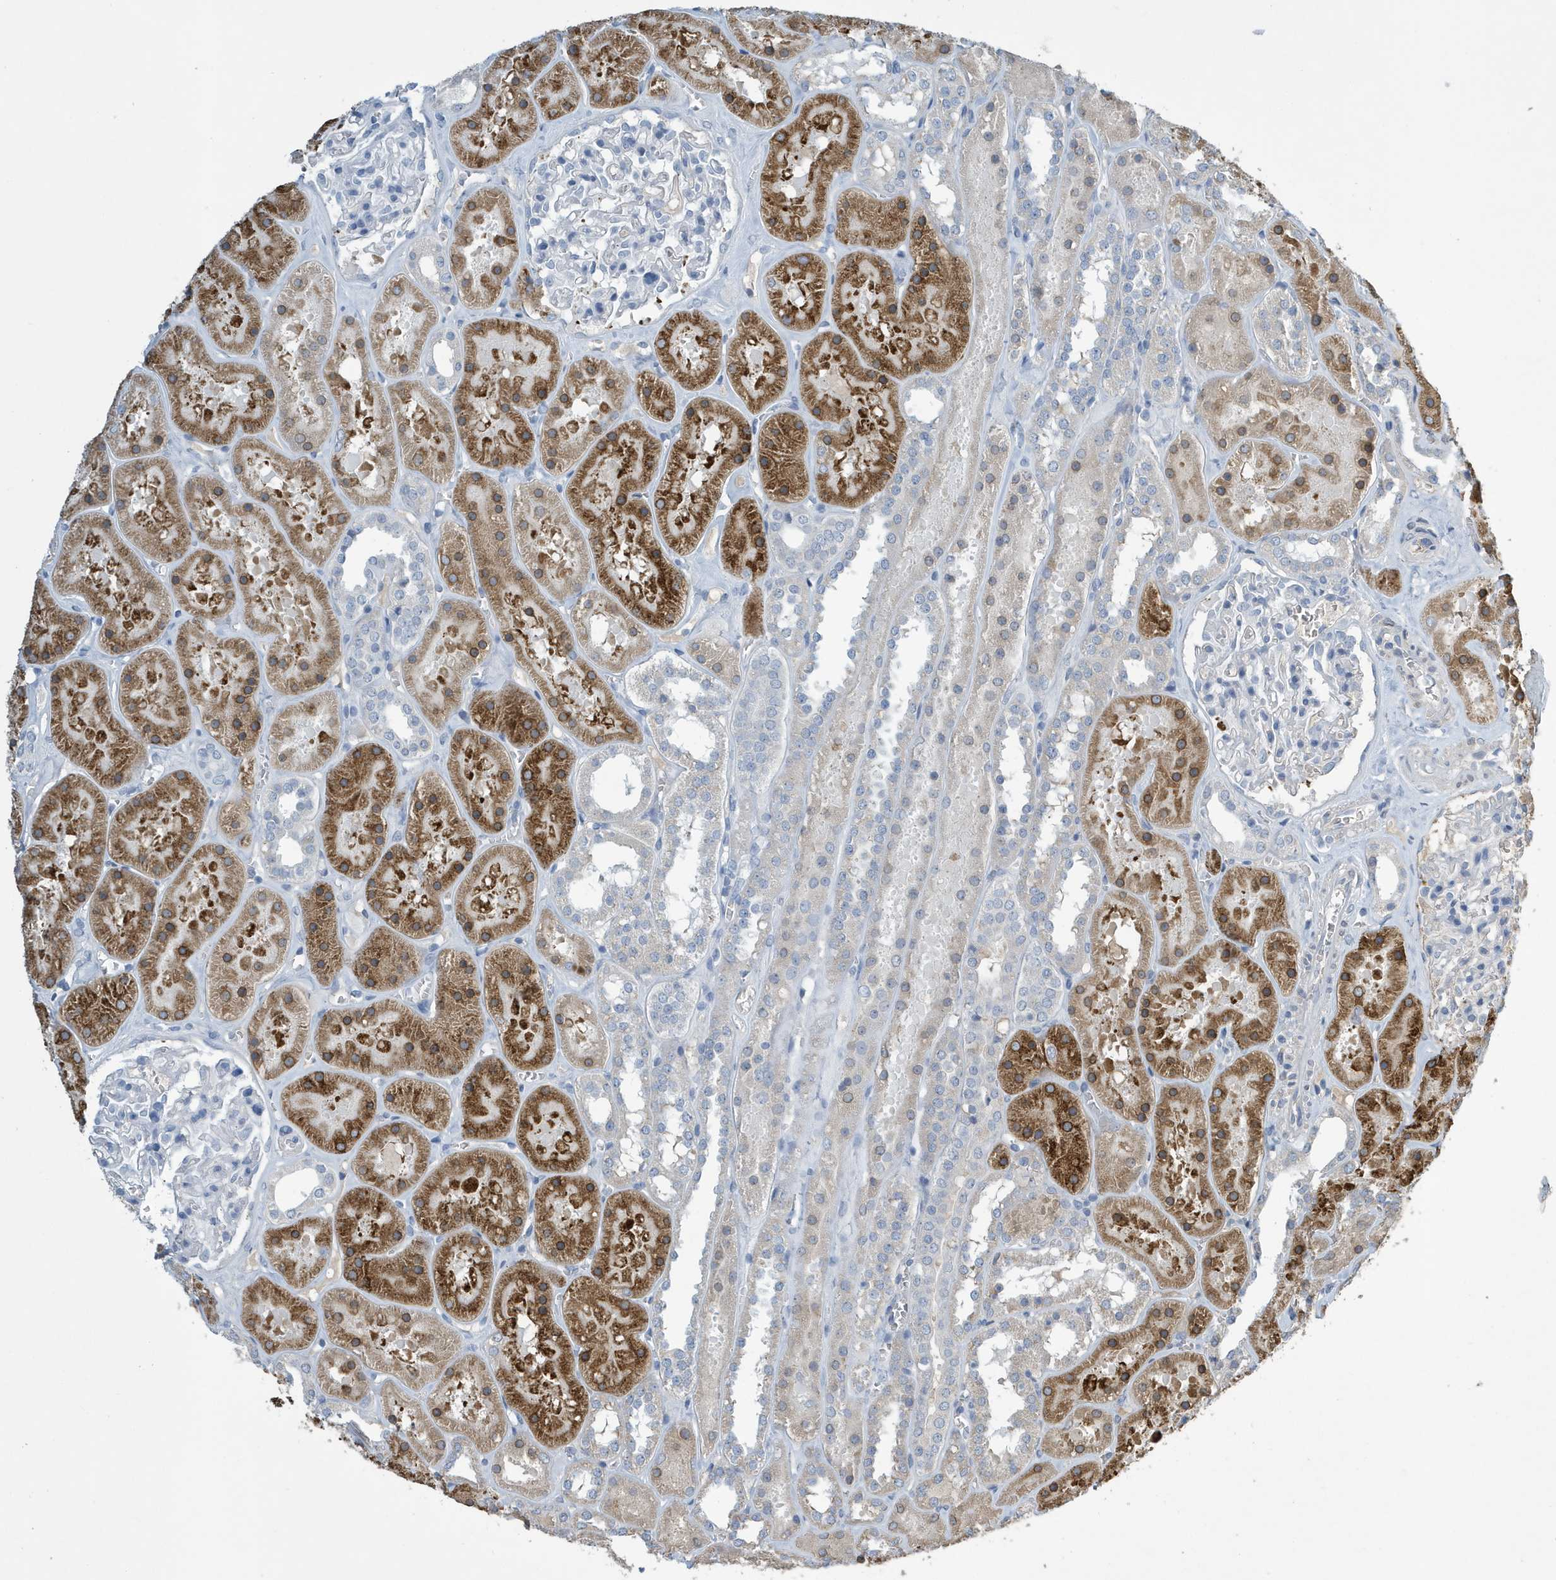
{"staining": {"intensity": "negative", "quantity": "none", "location": "none"}, "tissue": "kidney", "cell_type": "Cells in glomeruli", "image_type": "normal", "snomed": [{"axis": "morphology", "description": "Normal tissue, NOS"}, {"axis": "topography", "description": "Kidney"}], "caption": "This is an immunohistochemistry (IHC) micrograph of unremarkable human kidney. There is no positivity in cells in glomeruli.", "gene": "UGT2B4", "patient": {"sex": "female", "age": 41}}